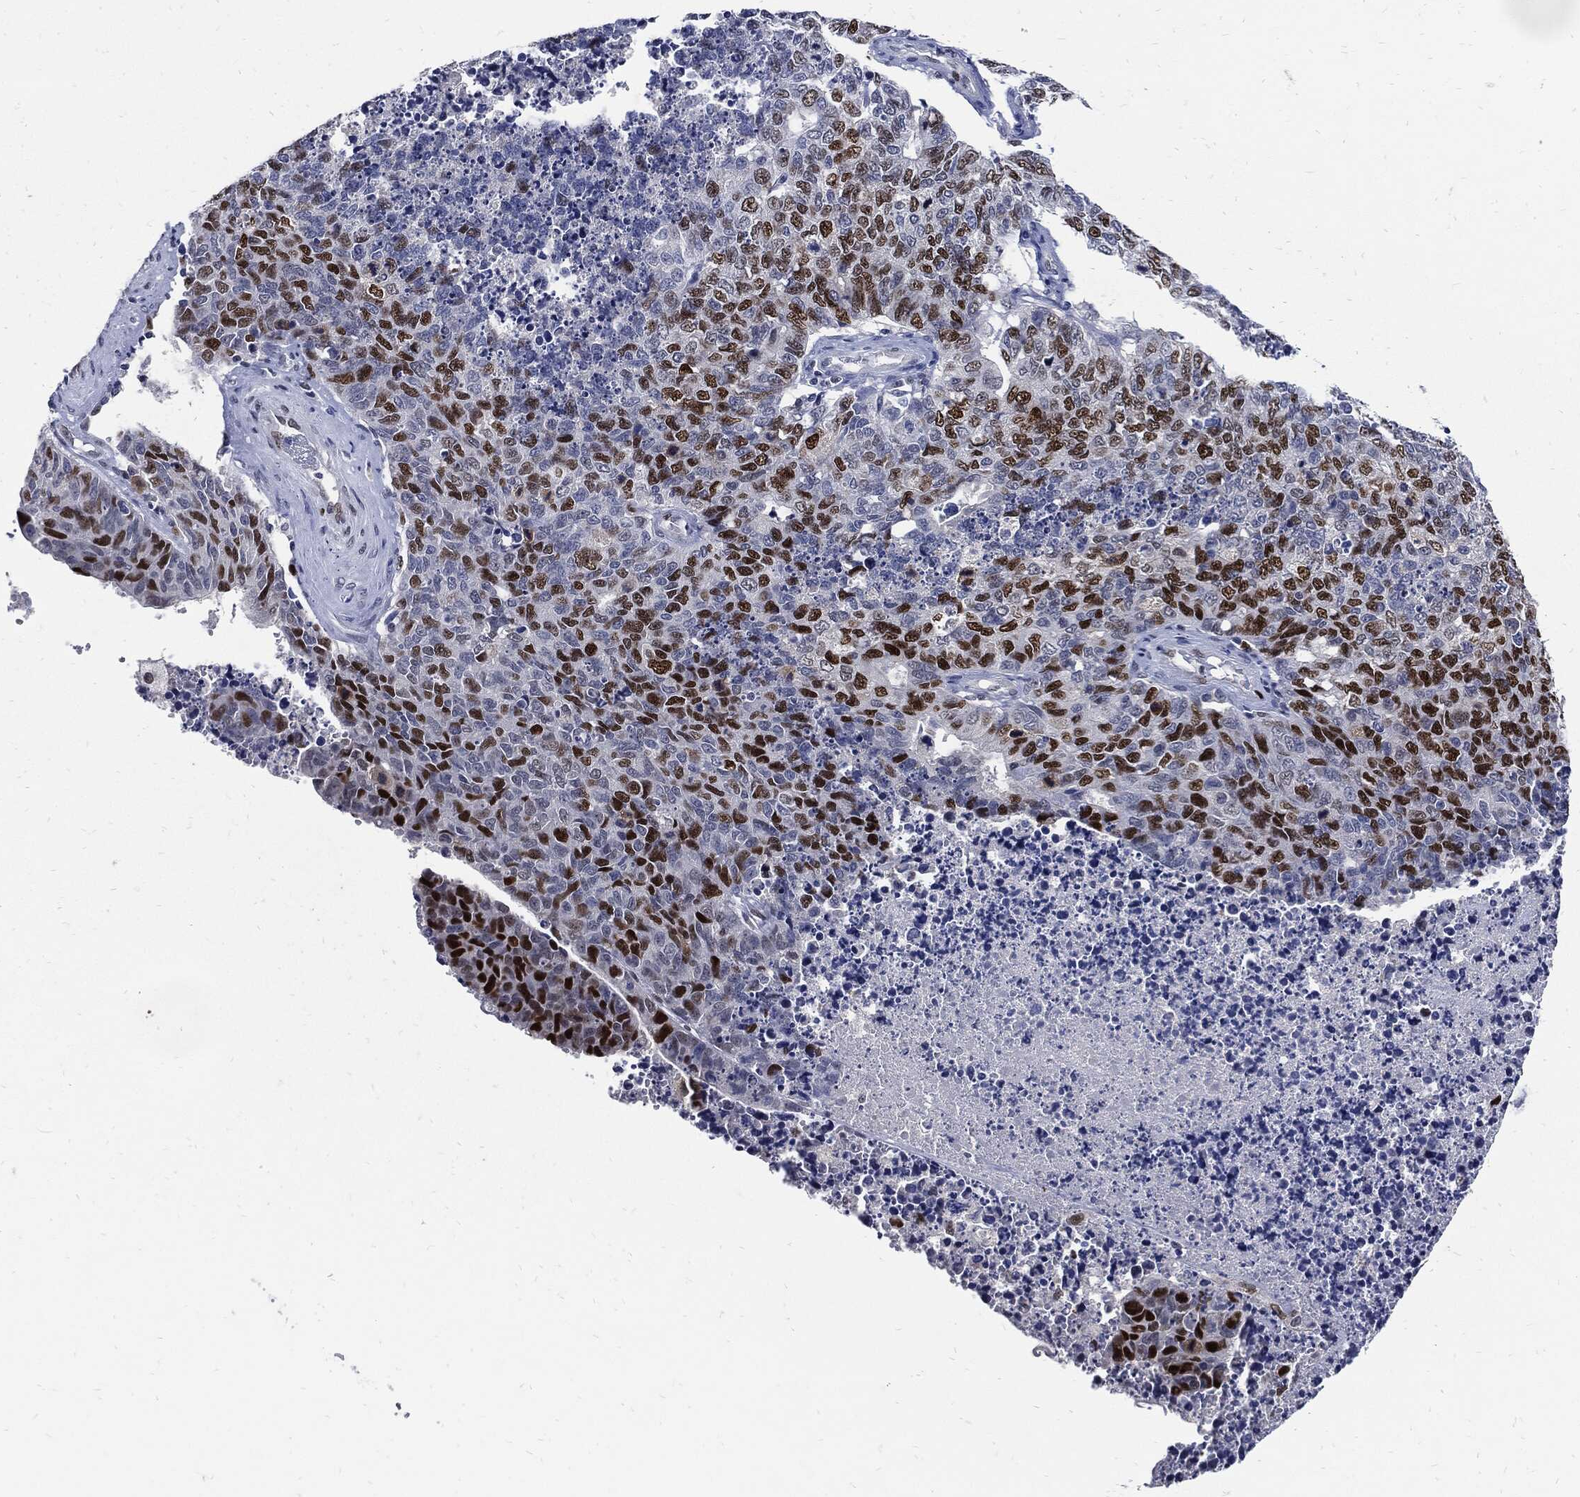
{"staining": {"intensity": "strong", "quantity": "25%-75%", "location": "nuclear"}, "tissue": "cervical cancer", "cell_type": "Tumor cells", "image_type": "cancer", "snomed": [{"axis": "morphology", "description": "Squamous cell carcinoma, NOS"}, {"axis": "topography", "description": "Cervix"}], "caption": "This photomicrograph reveals IHC staining of human cervical cancer (squamous cell carcinoma), with high strong nuclear expression in about 25%-75% of tumor cells.", "gene": "NBN", "patient": {"sex": "female", "age": 63}}